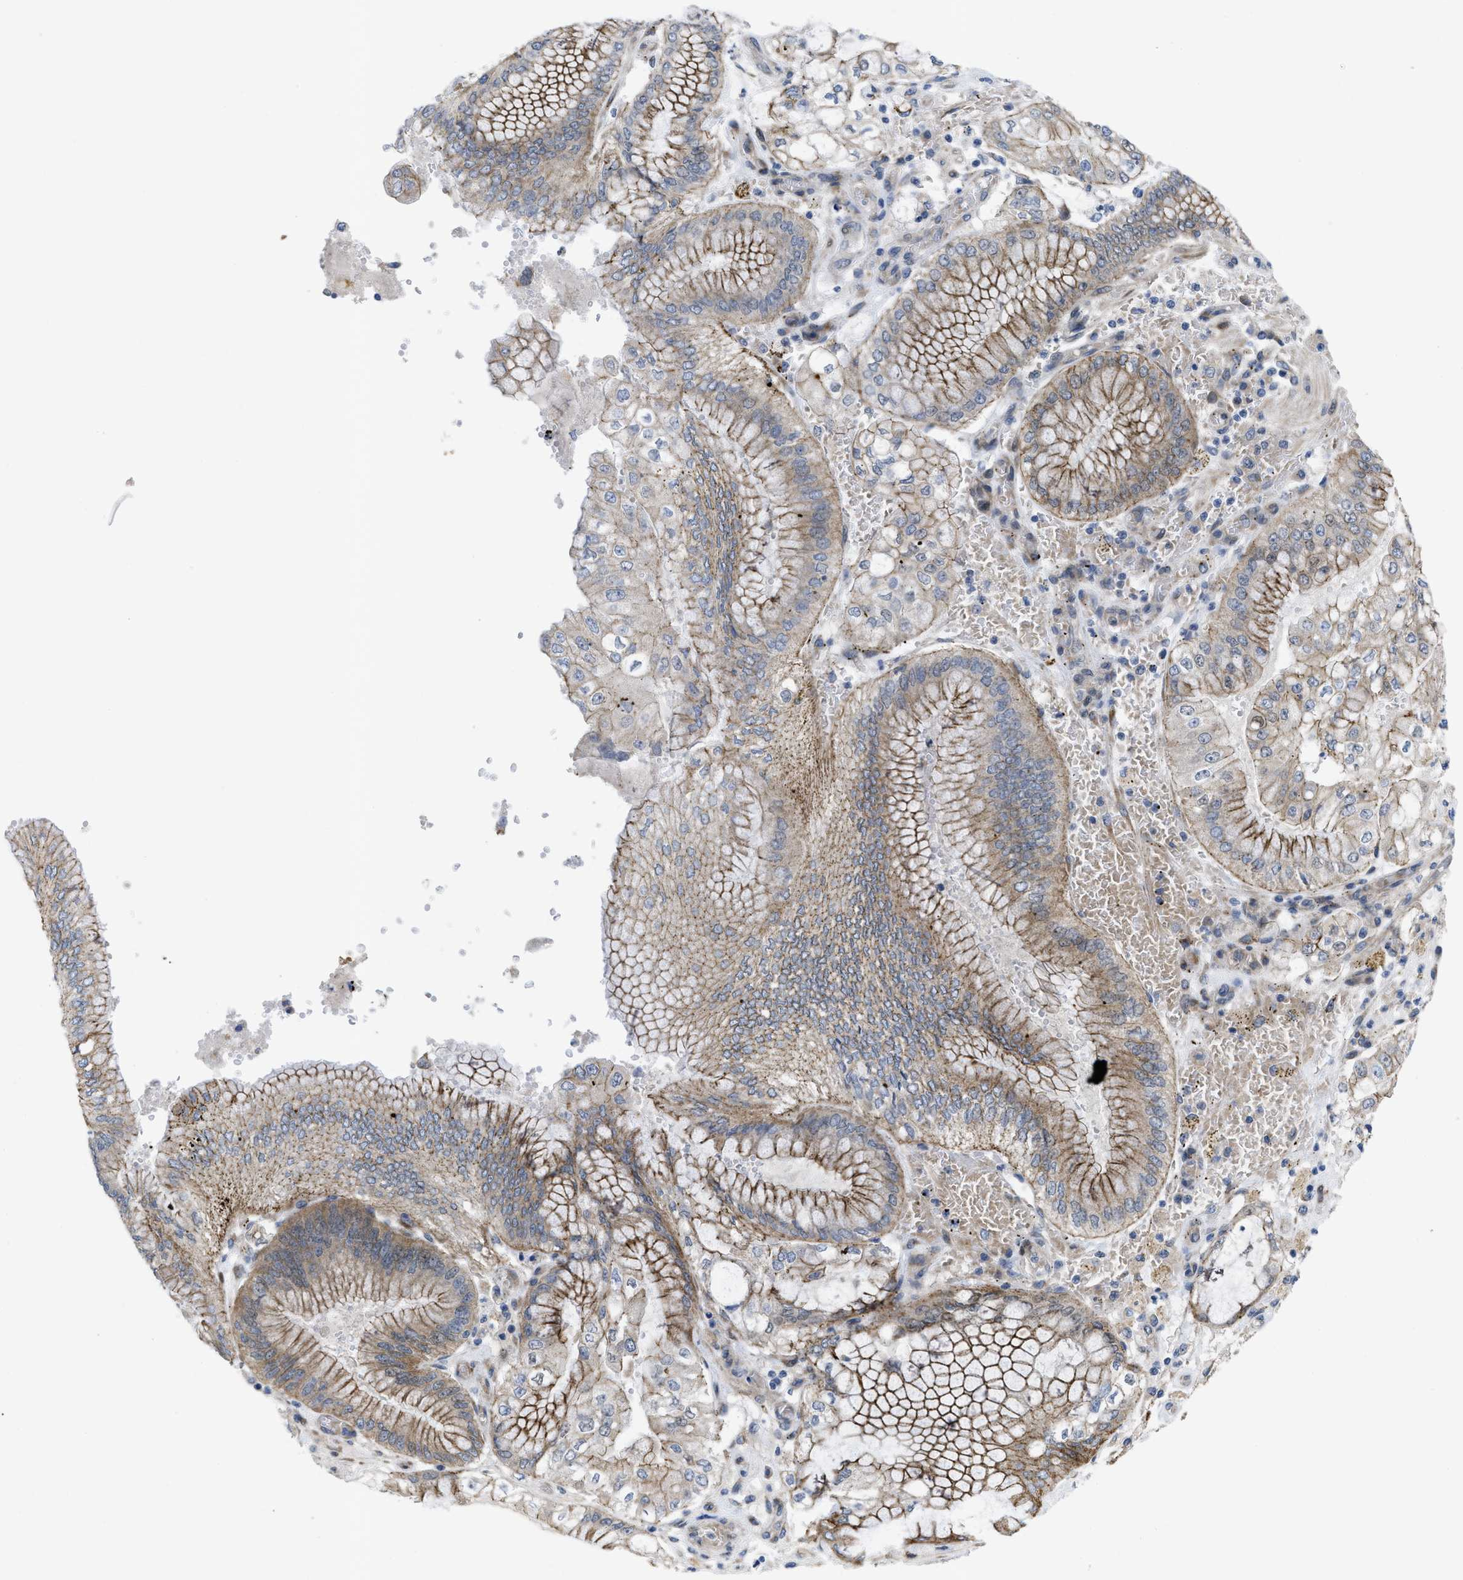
{"staining": {"intensity": "moderate", "quantity": ">75%", "location": "cytoplasmic/membranous"}, "tissue": "stomach cancer", "cell_type": "Tumor cells", "image_type": "cancer", "snomed": [{"axis": "morphology", "description": "Adenocarcinoma, NOS"}, {"axis": "topography", "description": "Stomach"}], "caption": "This photomicrograph demonstrates stomach adenocarcinoma stained with immunohistochemistry to label a protein in brown. The cytoplasmic/membranous of tumor cells show moderate positivity for the protein. Nuclei are counter-stained blue.", "gene": "CDPF1", "patient": {"sex": "male", "age": 76}}